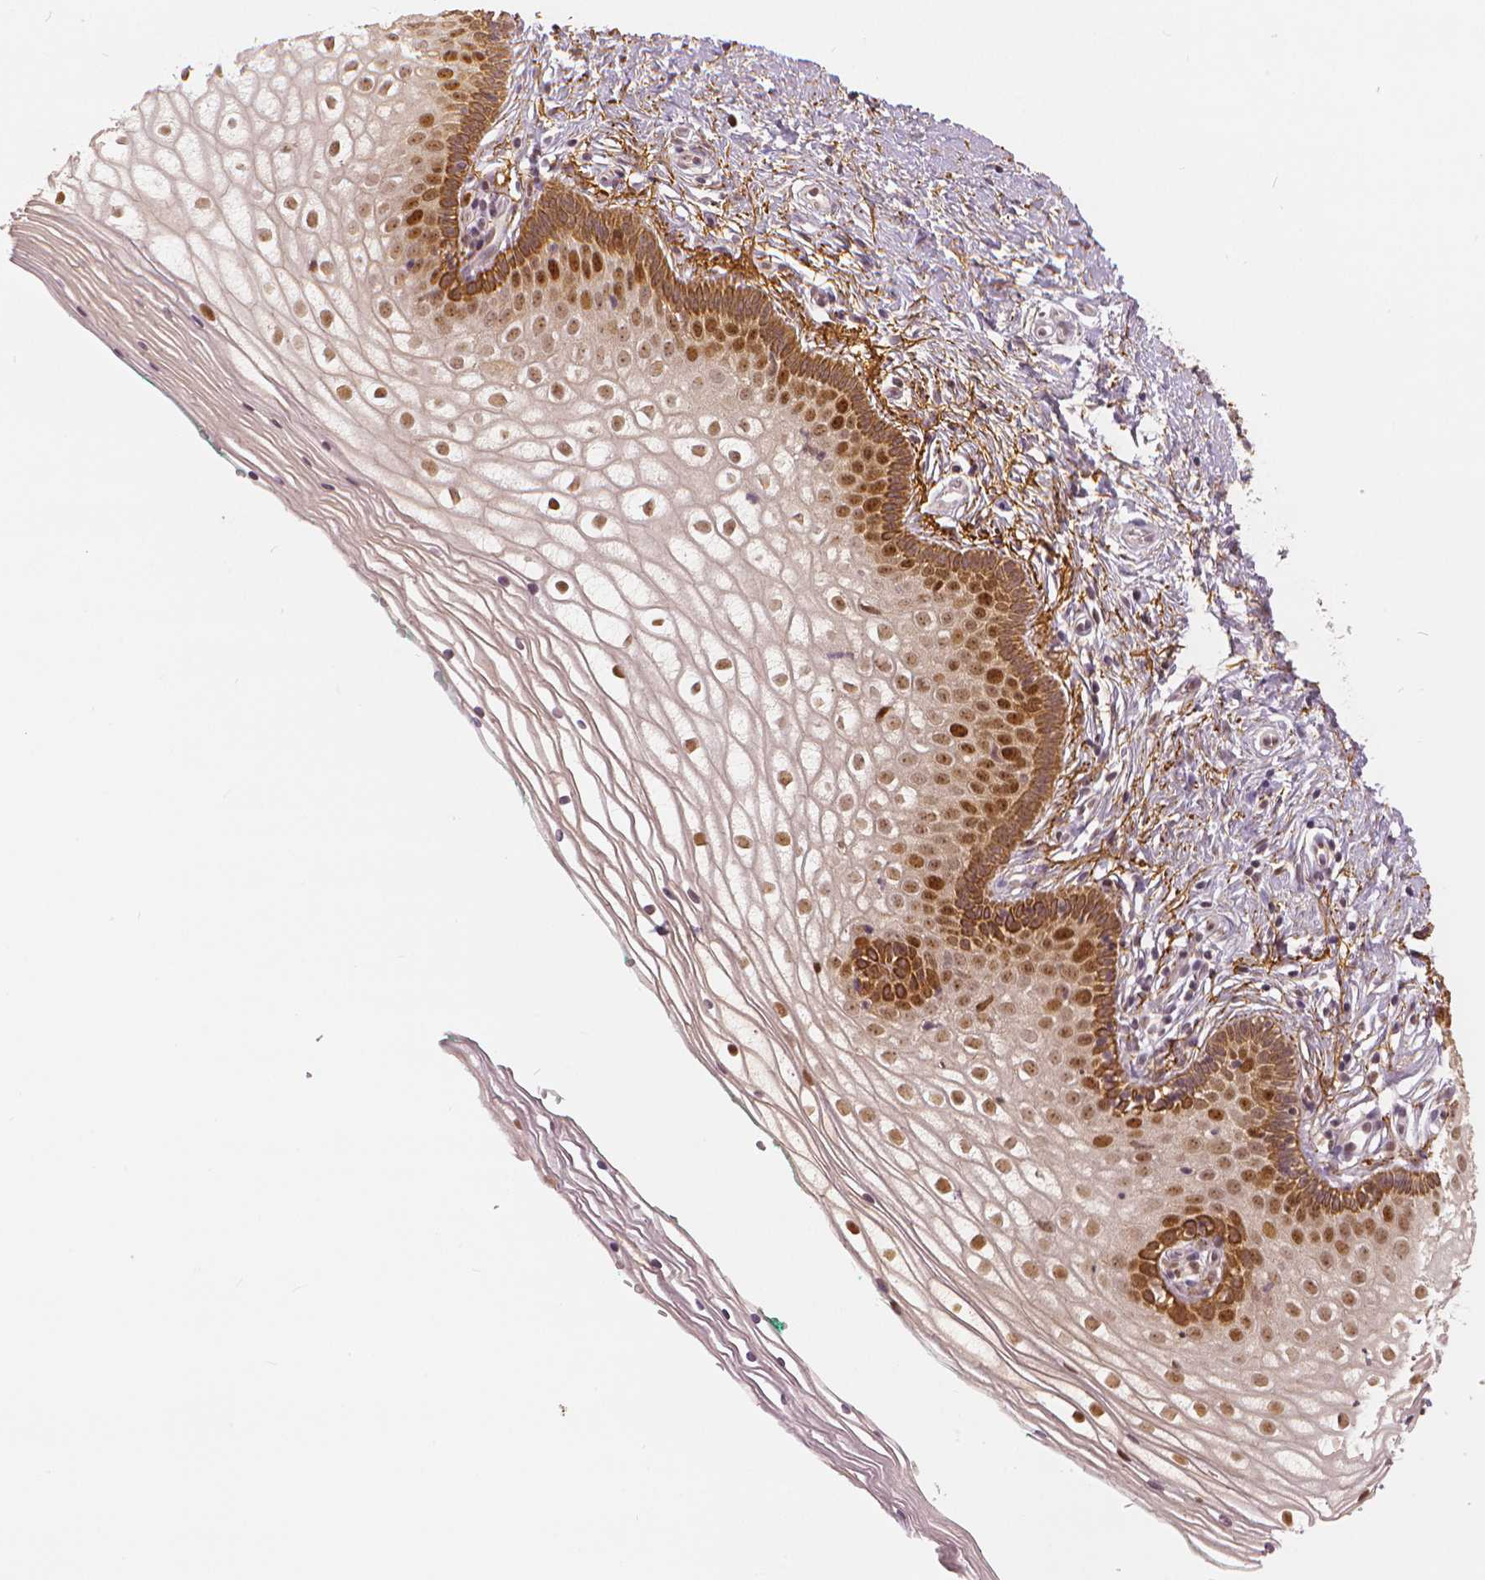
{"staining": {"intensity": "moderate", "quantity": "25%-75%", "location": "nuclear"}, "tissue": "vagina", "cell_type": "Squamous epithelial cells", "image_type": "normal", "snomed": [{"axis": "morphology", "description": "Normal tissue, NOS"}, {"axis": "topography", "description": "Vagina"}], "caption": "A photomicrograph showing moderate nuclear expression in about 25%-75% of squamous epithelial cells in normal vagina, as visualized by brown immunohistochemical staining.", "gene": "NSD2", "patient": {"sex": "female", "age": 36}}